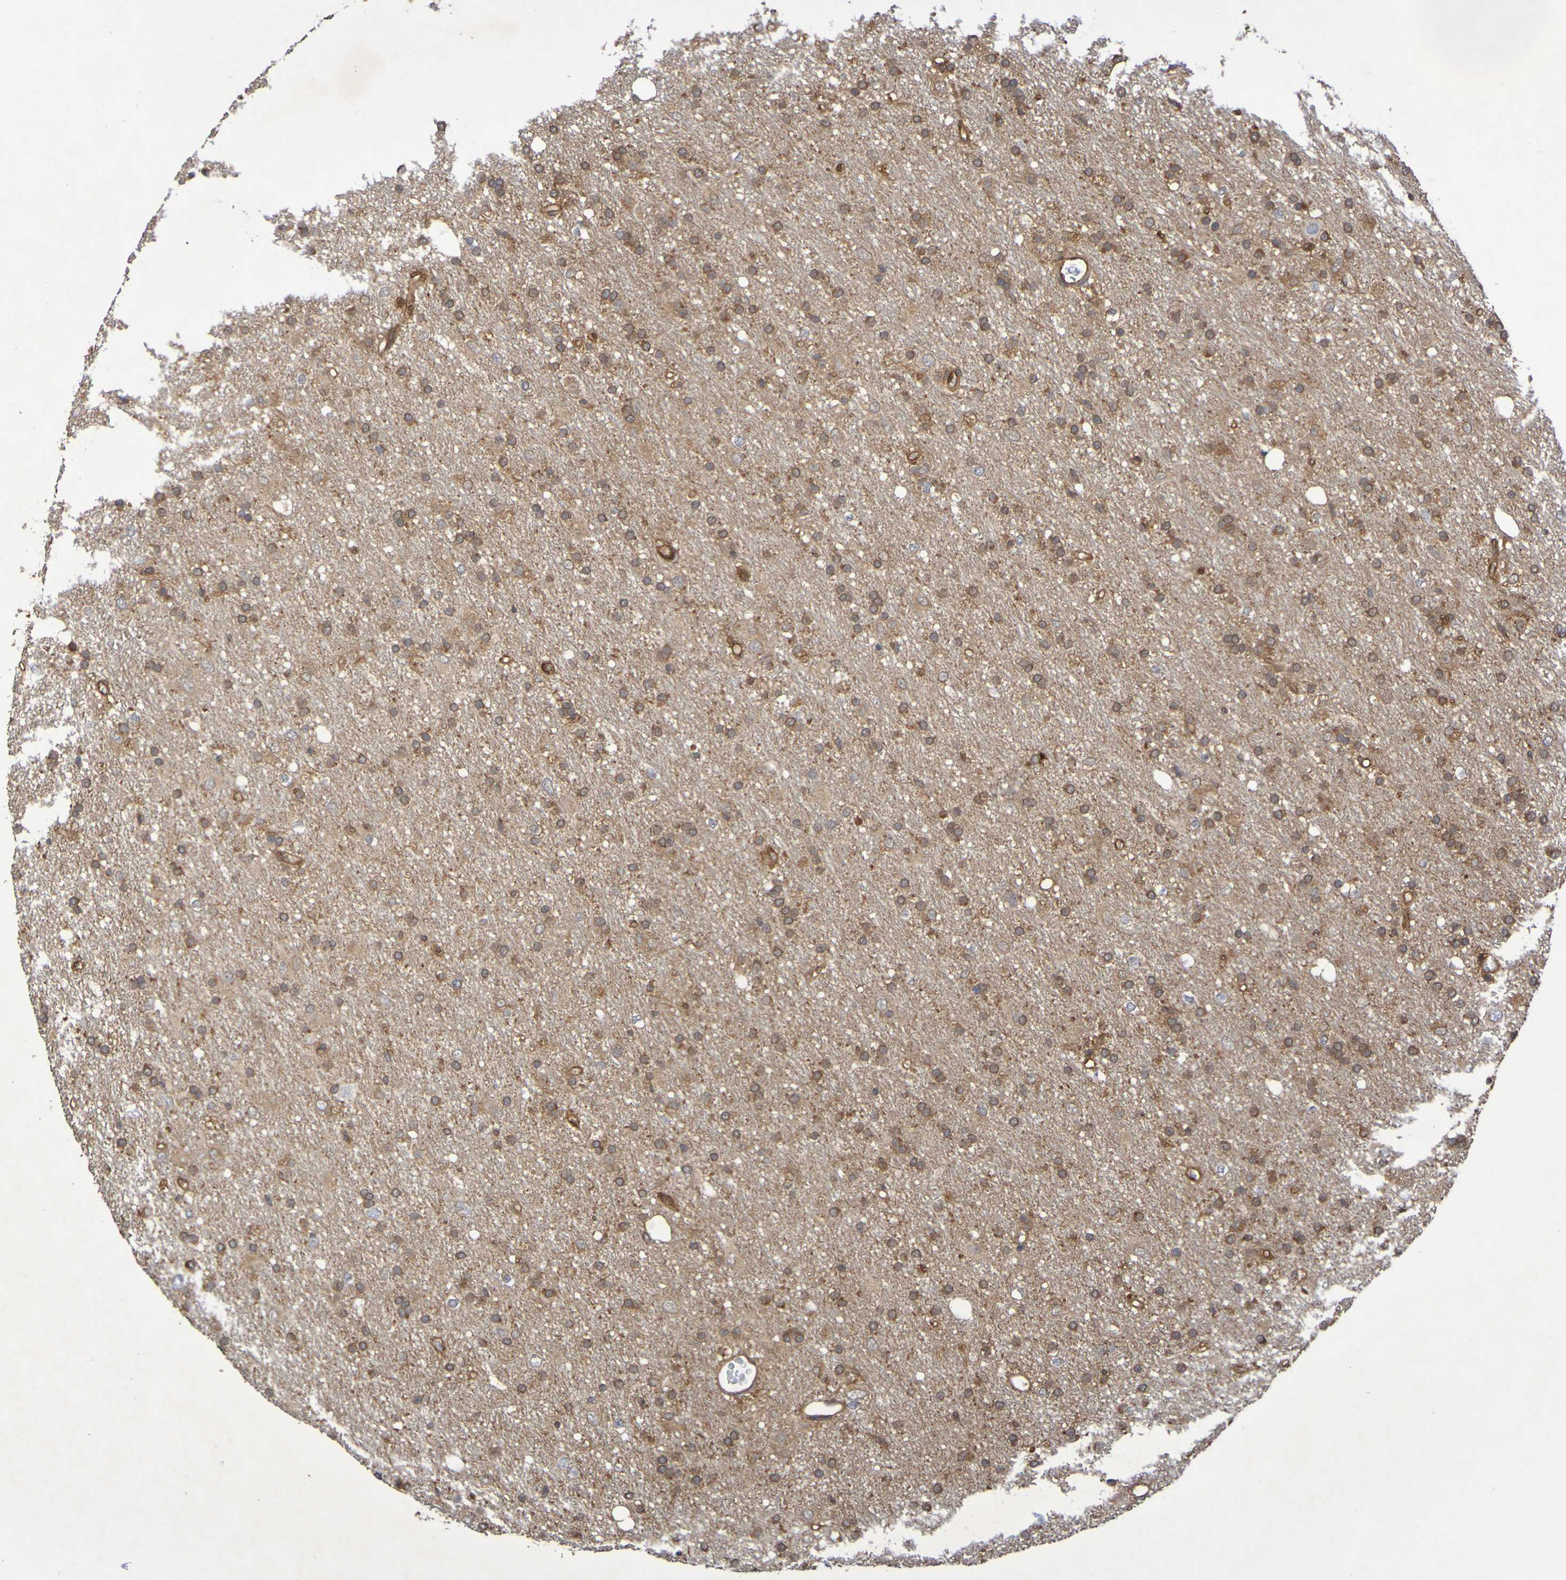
{"staining": {"intensity": "moderate", "quantity": "25%-75%", "location": "cytoplasmic/membranous"}, "tissue": "glioma", "cell_type": "Tumor cells", "image_type": "cancer", "snomed": [{"axis": "morphology", "description": "Glioma, malignant, Low grade"}, {"axis": "topography", "description": "Brain"}], "caption": "A brown stain labels moderate cytoplasmic/membranous staining of a protein in glioma tumor cells.", "gene": "SERPINB6", "patient": {"sex": "male", "age": 77}}